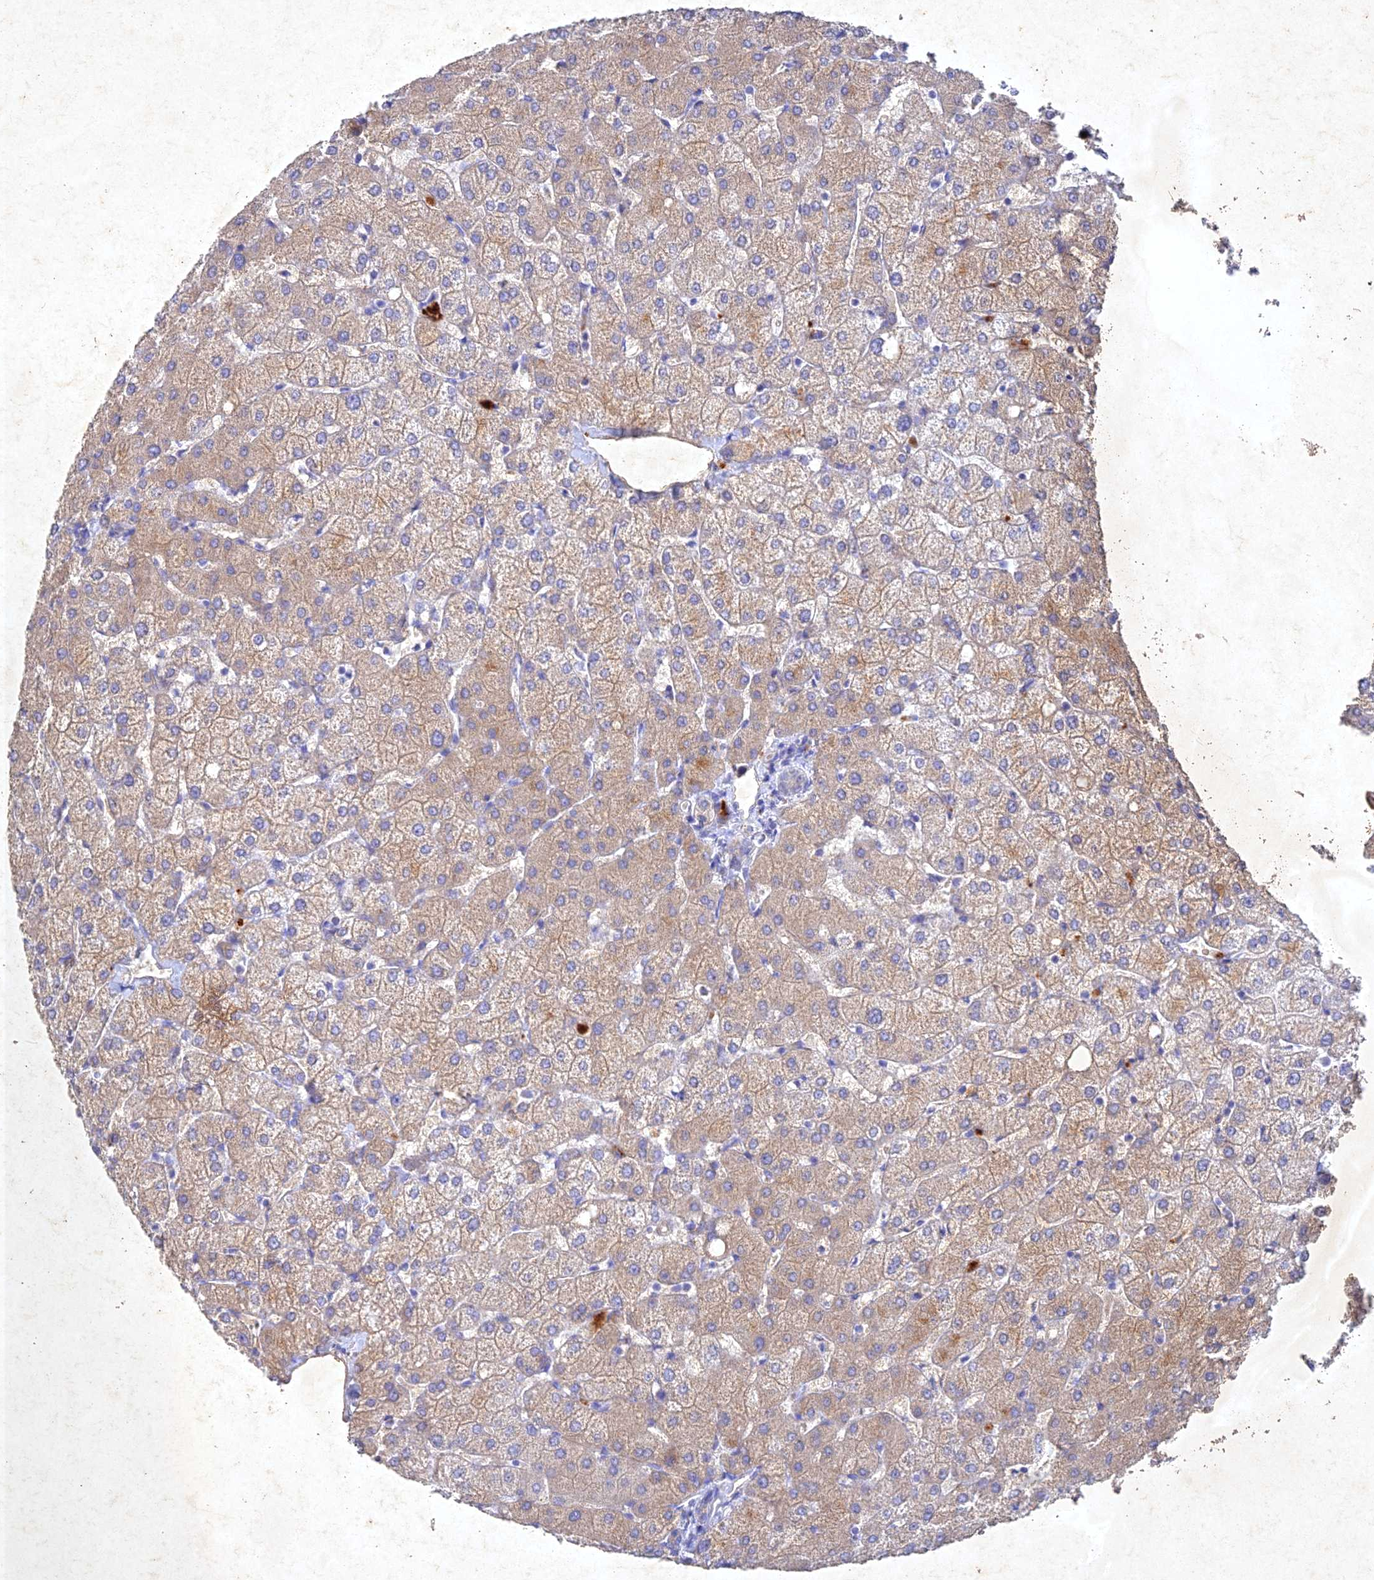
{"staining": {"intensity": "negative", "quantity": "none", "location": "none"}, "tissue": "liver", "cell_type": "Cholangiocytes", "image_type": "normal", "snomed": [{"axis": "morphology", "description": "Normal tissue, NOS"}, {"axis": "topography", "description": "Liver"}], "caption": "Cholangiocytes are negative for protein expression in normal human liver. Nuclei are stained in blue.", "gene": "NDUFV1", "patient": {"sex": "female", "age": 54}}